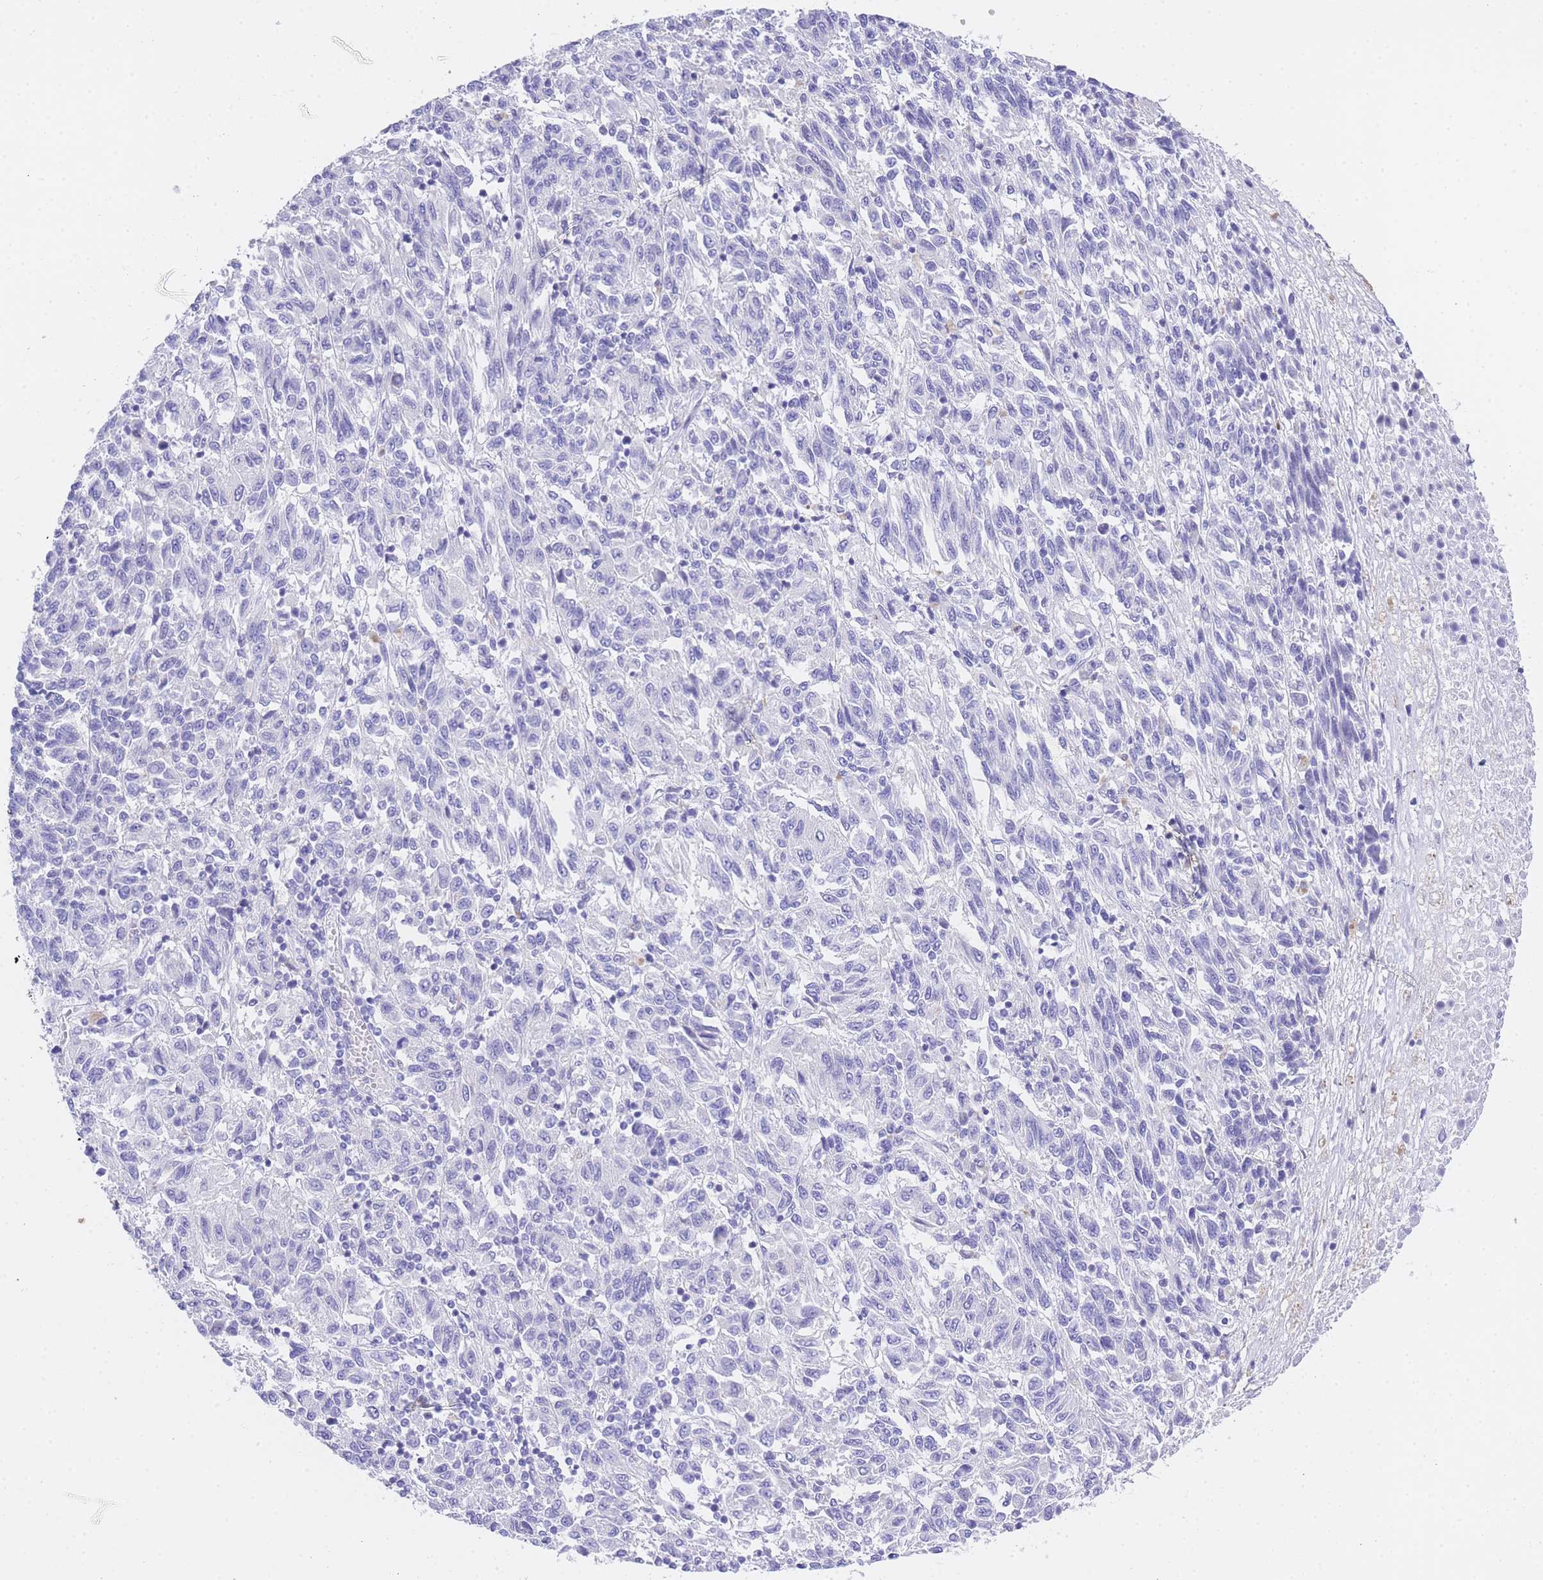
{"staining": {"intensity": "negative", "quantity": "none", "location": "none"}, "tissue": "melanoma", "cell_type": "Tumor cells", "image_type": "cancer", "snomed": [{"axis": "morphology", "description": "Malignant melanoma, Metastatic site"}, {"axis": "topography", "description": "Lung"}], "caption": "Immunohistochemistry histopathology image of neoplastic tissue: melanoma stained with DAB shows no significant protein staining in tumor cells. (DAB (3,3'-diaminobenzidine) IHC, high magnification).", "gene": "TIFAB", "patient": {"sex": "male", "age": 64}}